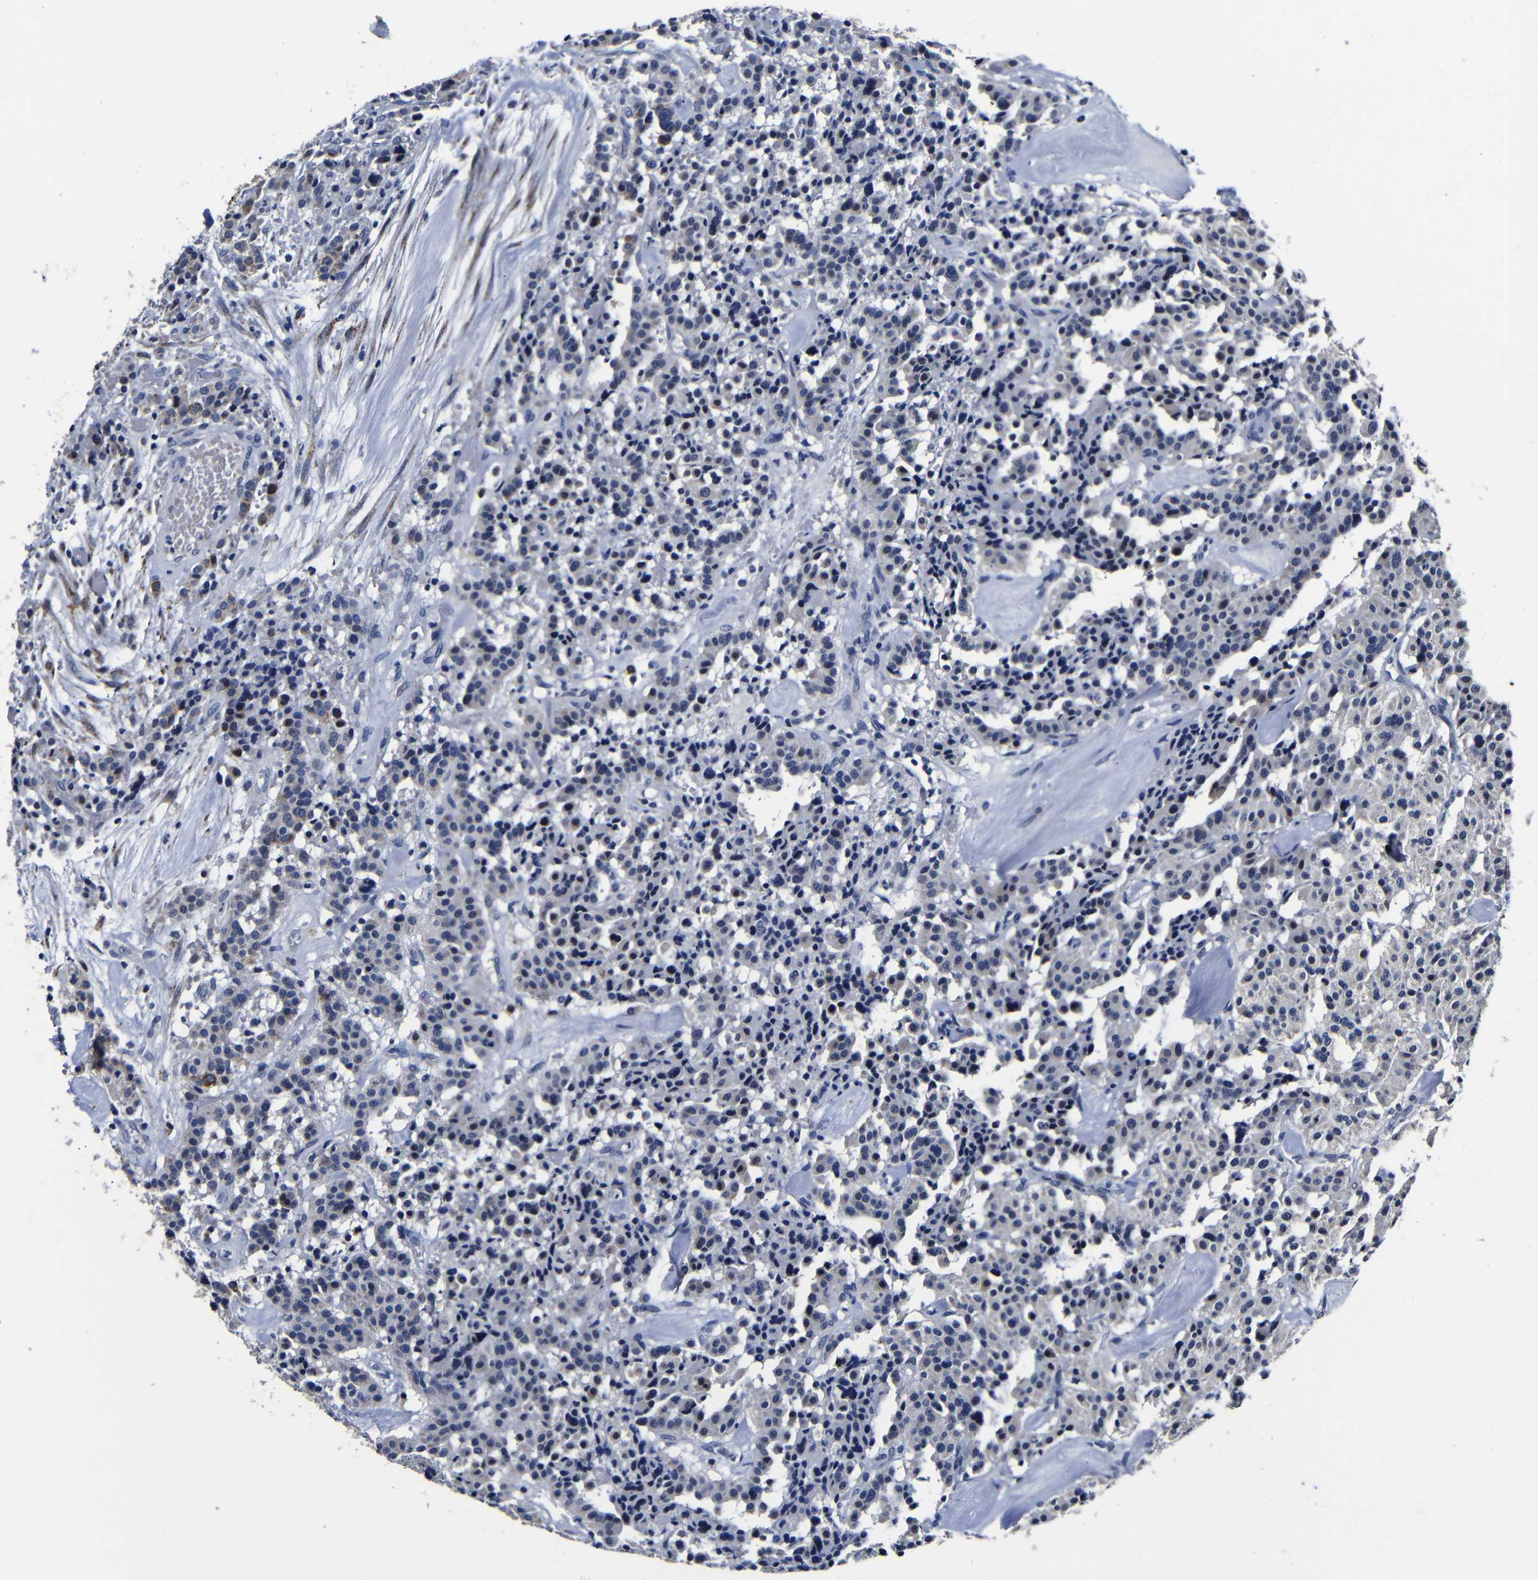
{"staining": {"intensity": "moderate", "quantity": "<25%", "location": "cytoplasmic/membranous,nuclear"}, "tissue": "carcinoid", "cell_type": "Tumor cells", "image_type": "cancer", "snomed": [{"axis": "morphology", "description": "Carcinoid, malignant, NOS"}, {"axis": "topography", "description": "Lung"}], "caption": "Human carcinoid (malignant) stained for a protein (brown) displays moderate cytoplasmic/membranous and nuclear positive staining in about <25% of tumor cells.", "gene": "DEPP1", "patient": {"sex": "male", "age": 30}}